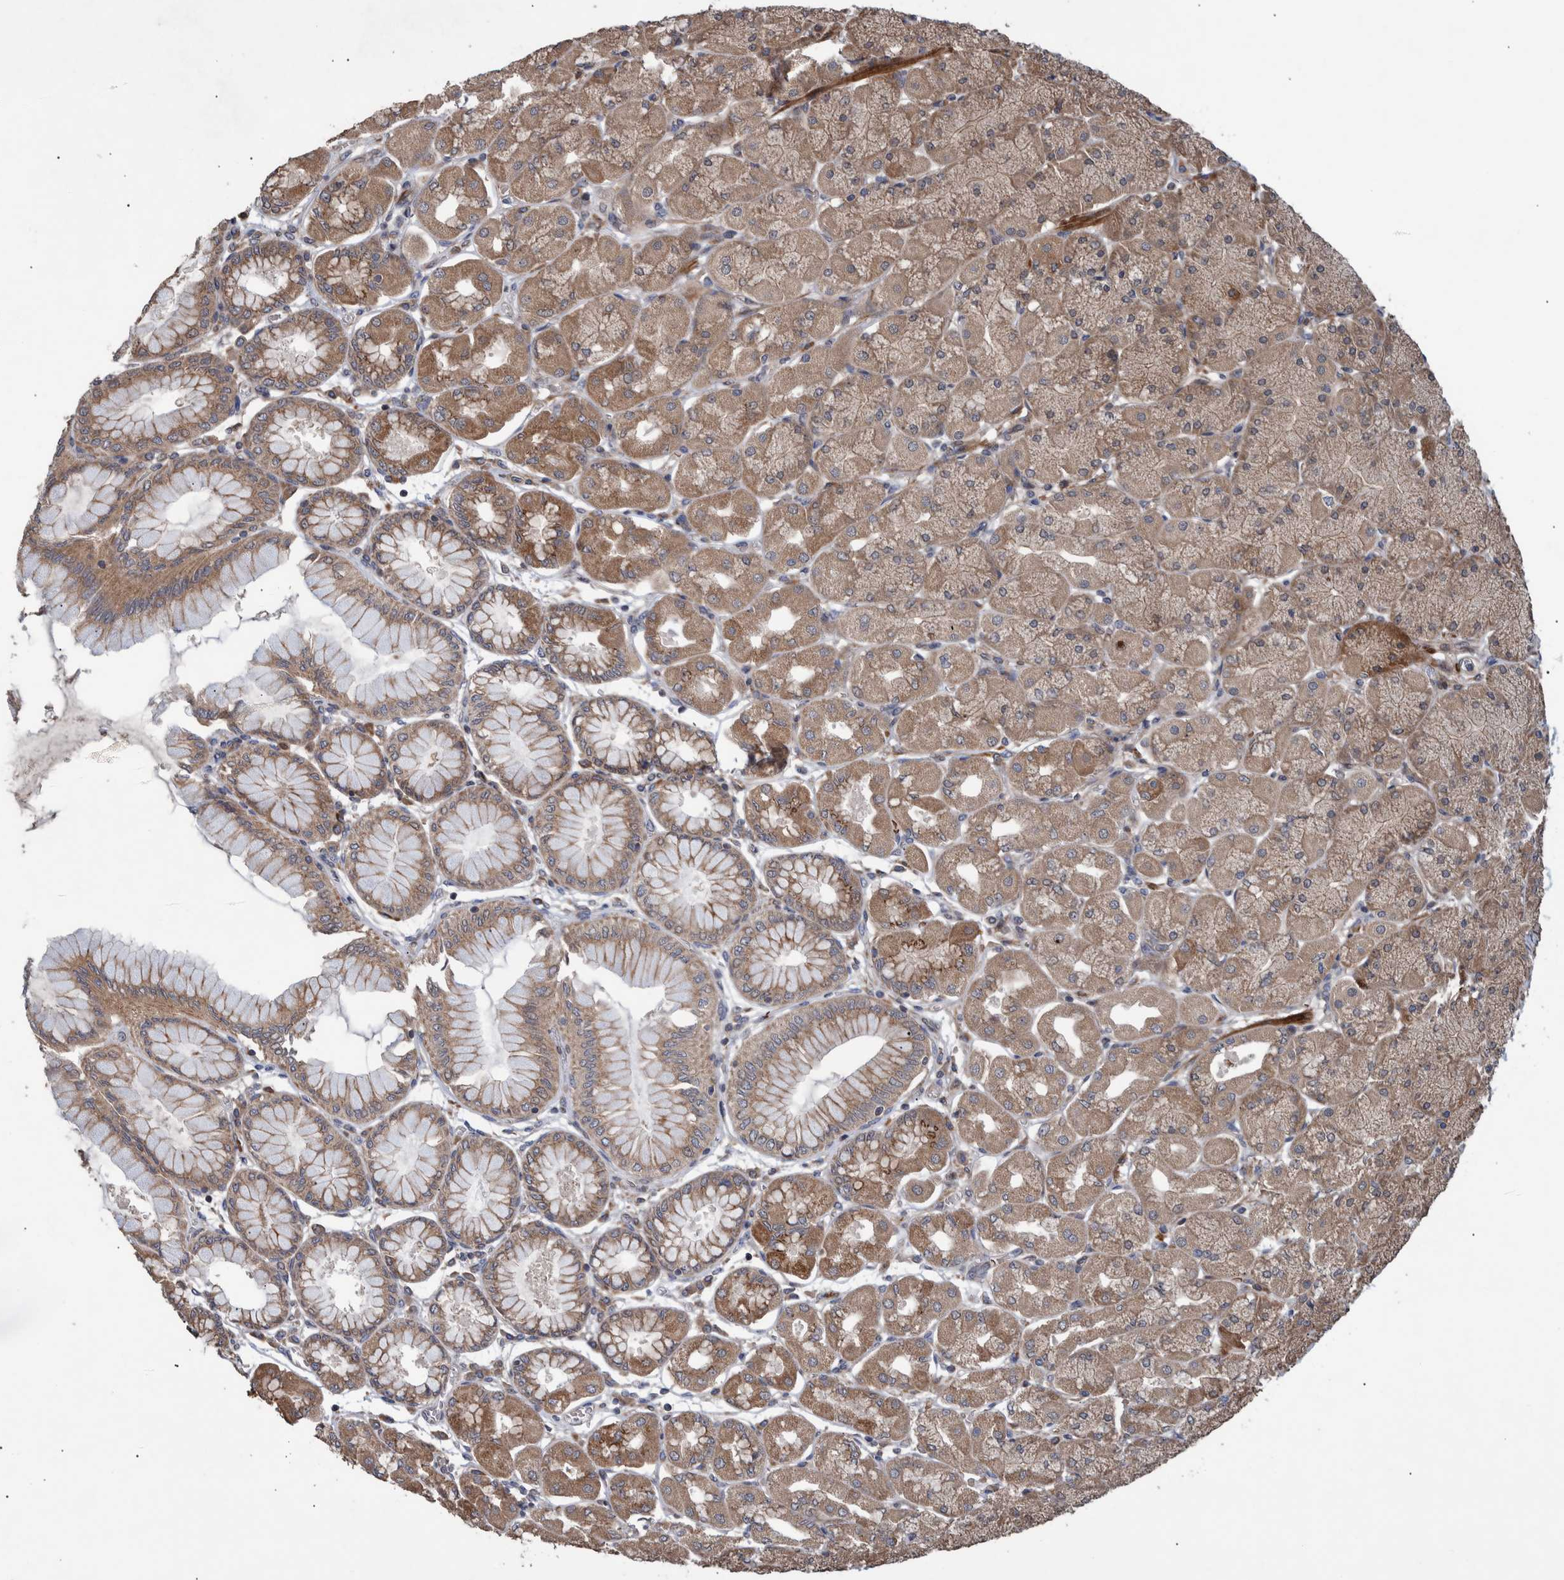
{"staining": {"intensity": "moderate", "quantity": ">75%", "location": "cytoplasmic/membranous"}, "tissue": "stomach", "cell_type": "Glandular cells", "image_type": "normal", "snomed": [{"axis": "morphology", "description": "Normal tissue, NOS"}, {"axis": "topography", "description": "Stomach, upper"}], "caption": "High-power microscopy captured an IHC micrograph of benign stomach, revealing moderate cytoplasmic/membranous expression in approximately >75% of glandular cells. (DAB (3,3'-diaminobenzidine) IHC, brown staining for protein, blue staining for nuclei).", "gene": "B3GNTL1", "patient": {"sex": "female", "age": 56}}